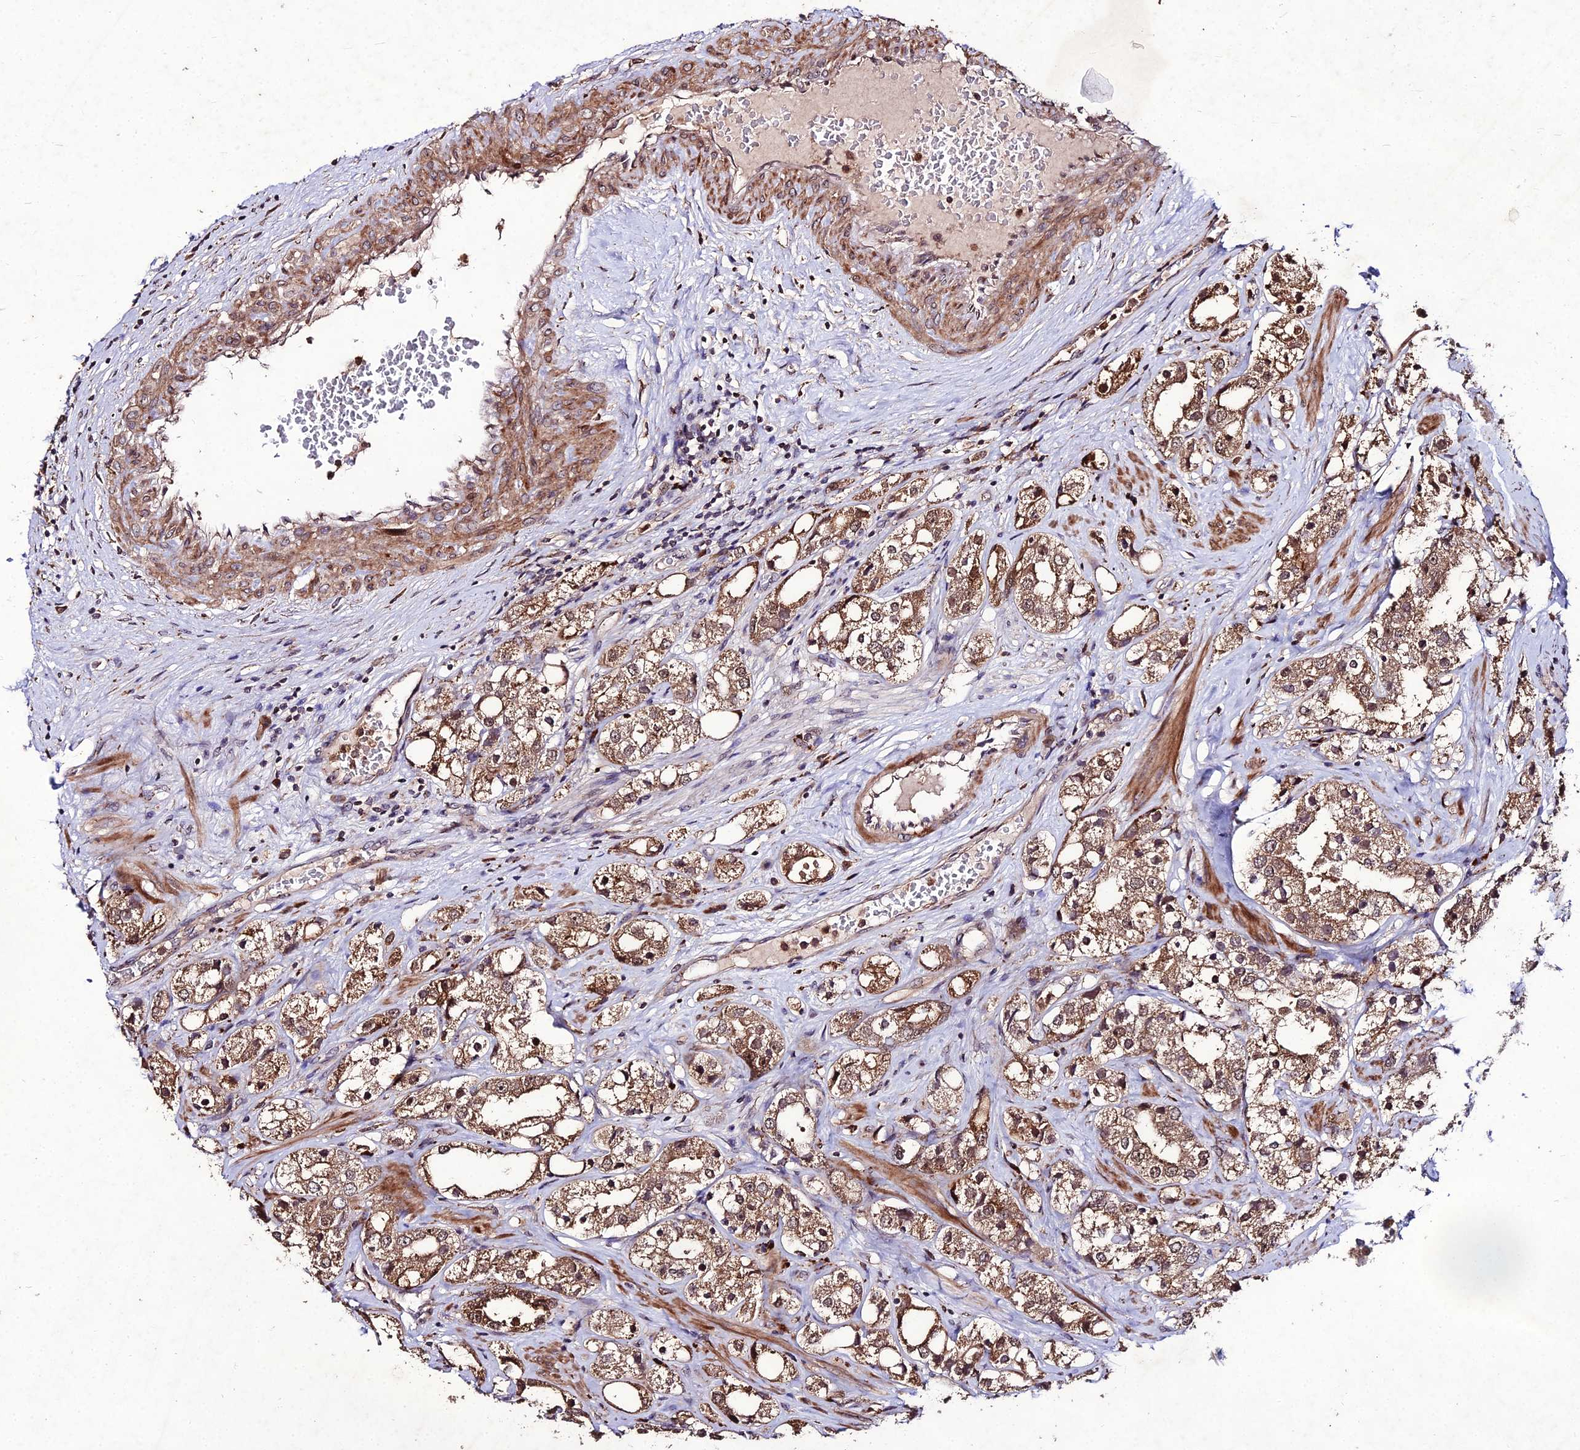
{"staining": {"intensity": "moderate", "quantity": ">75%", "location": "cytoplasmic/membranous,nuclear"}, "tissue": "prostate cancer", "cell_type": "Tumor cells", "image_type": "cancer", "snomed": [{"axis": "morphology", "description": "Adenocarcinoma, NOS"}, {"axis": "topography", "description": "Prostate"}], "caption": "Immunohistochemistry (IHC) image of adenocarcinoma (prostate) stained for a protein (brown), which reveals medium levels of moderate cytoplasmic/membranous and nuclear positivity in about >75% of tumor cells.", "gene": "ZNF766", "patient": {"sex": "male", "age": 79}}